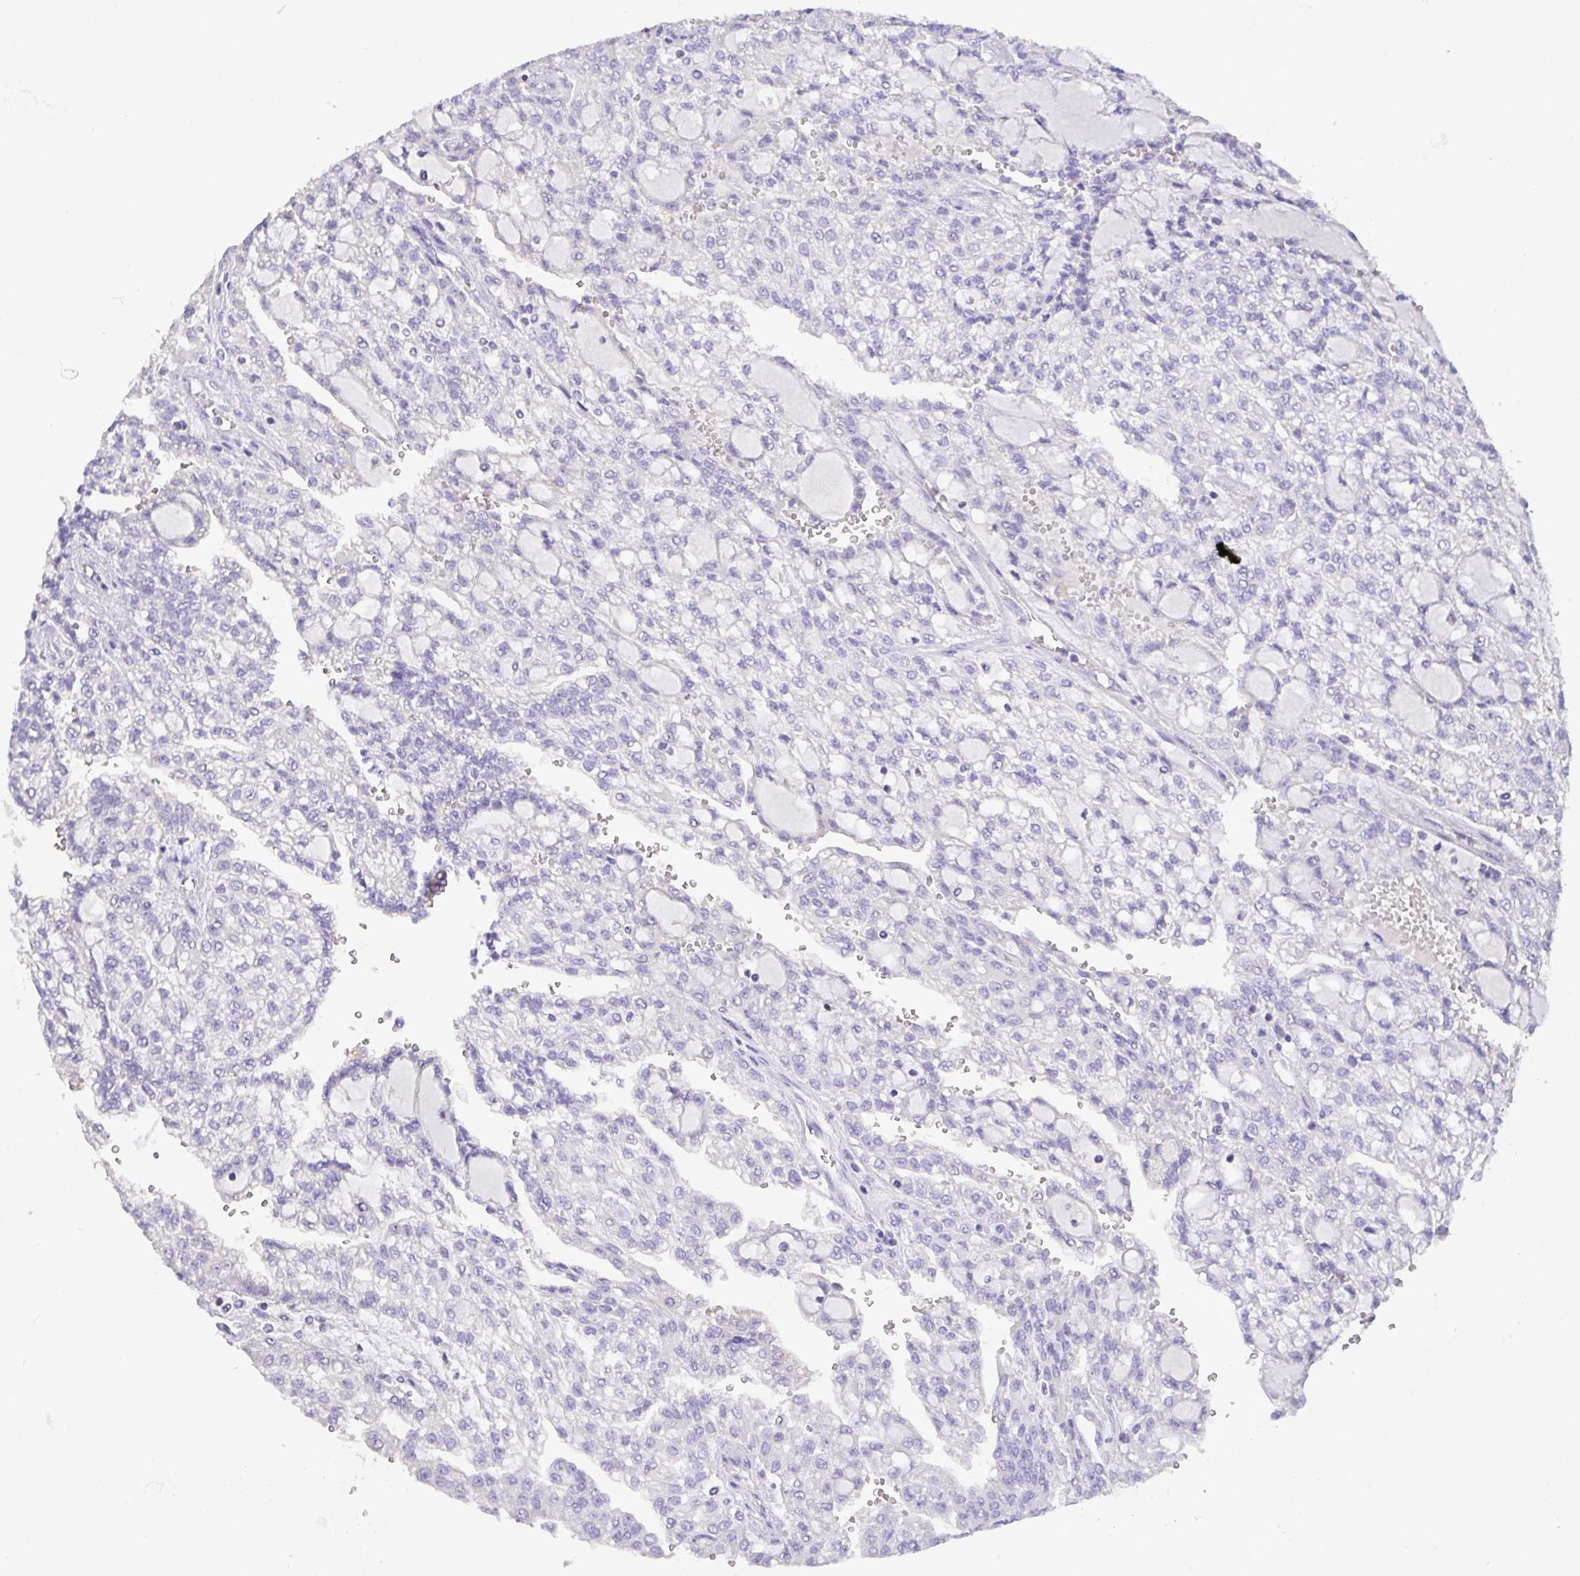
{"staining": {"intensity": "negative", "quantity": "none", "location": "none"}, "tissue": "renal cancer", "cell_type": "Tumor cells", "image_type": "cancer", "snomed": [{"axis": "morphology", "description": "Adenocarcinoma, NOS"}, {"axis": "topography", "description": "Kidney"}], "caption": "A histopathology image of human adenocarcinoma (renal) is negative for staining in tumor cells. Brightfield microscopy of immunohistochemistry stained with DAB (3,3'-diaminobenzidine) (brown) and hematoxylin (blue), captured at high magnification.", "gene": "CA10", "patient": {"sex": "male", "age": 63}}